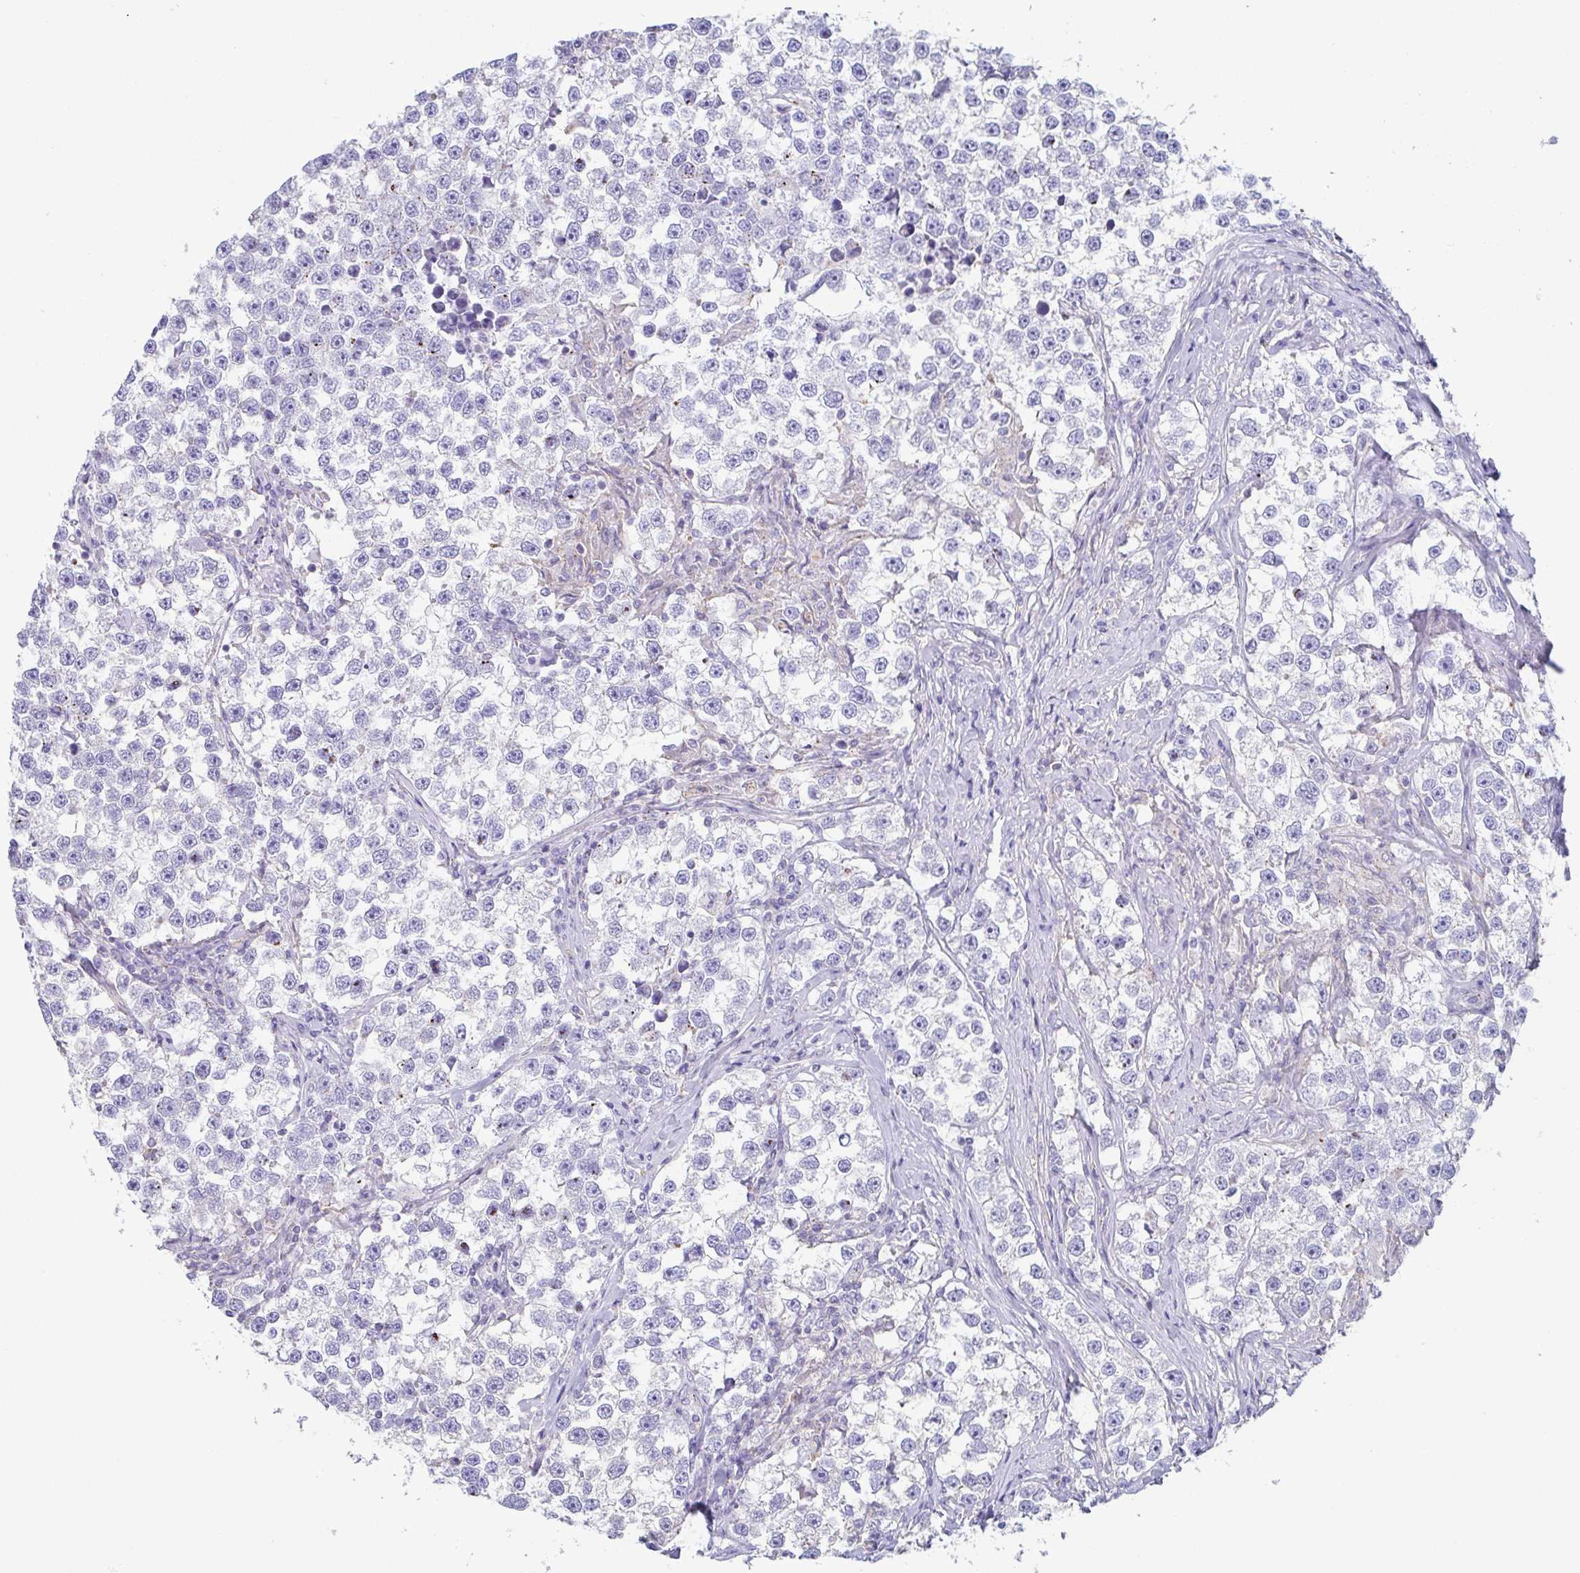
{"staining": {"intensity": "negative", "quantity": "none", "location": "none"}, "tissue": "testis cancer", "cell_type": "Tumor cells", "image_type": "cancer", "snomed": [{"axis": "morphology", "description": "Seminoma, NOS"}, {"axis": "topography", "description": "Testis"}], "caption": "This is a histopathology image of immunohistochemistry (IHC) staining of testis seminoma, which shows no expression in tumor cells.", "gene": "CHMP5", "patient": {"sex": "male", "age": 46}}